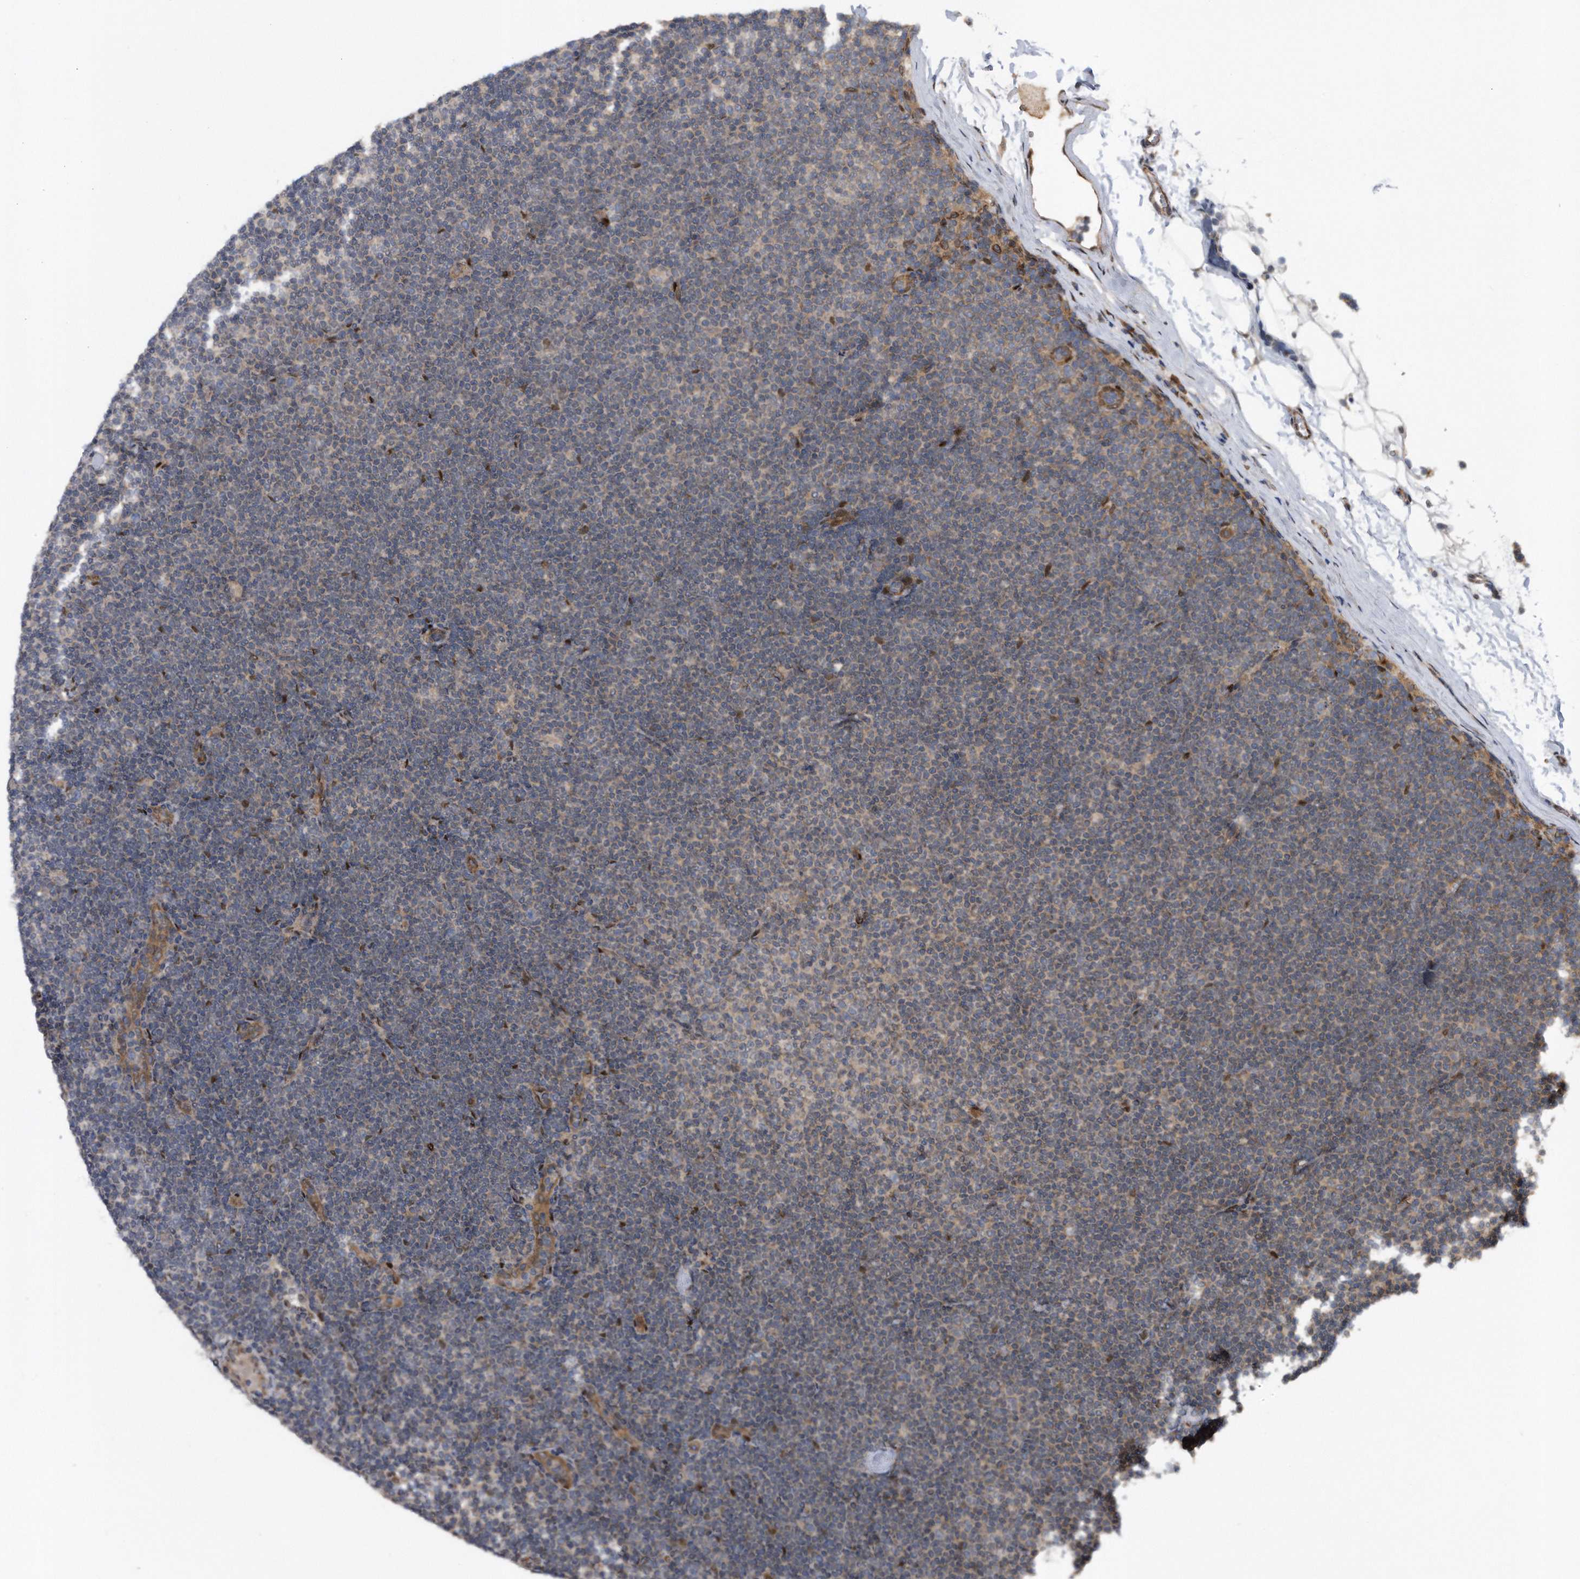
{"staining": {"intensity": "negative", "quantity": "none", "location": "none"}, "tissue": "lymphoma", "cell_type": "Tumor cells", "image_type": "cancer", "snomed": [{"axis": "morphology", "description": "Malignant lymphoma, non-Hodgkin's type, Low grade"}, {"axis": "topography", "description": "Lymph node"}], "caption": "This histopathology image is of low-grade malignant lymphoma, non-Hodgkin's type stained with immunohistochemistry (IHC) to label a protein in brown with the nuclei are counter-stained blue. There is no expression in tumor cells.", "gene": "ZNF79", "patient": {"sex": "female", "age": 53}}